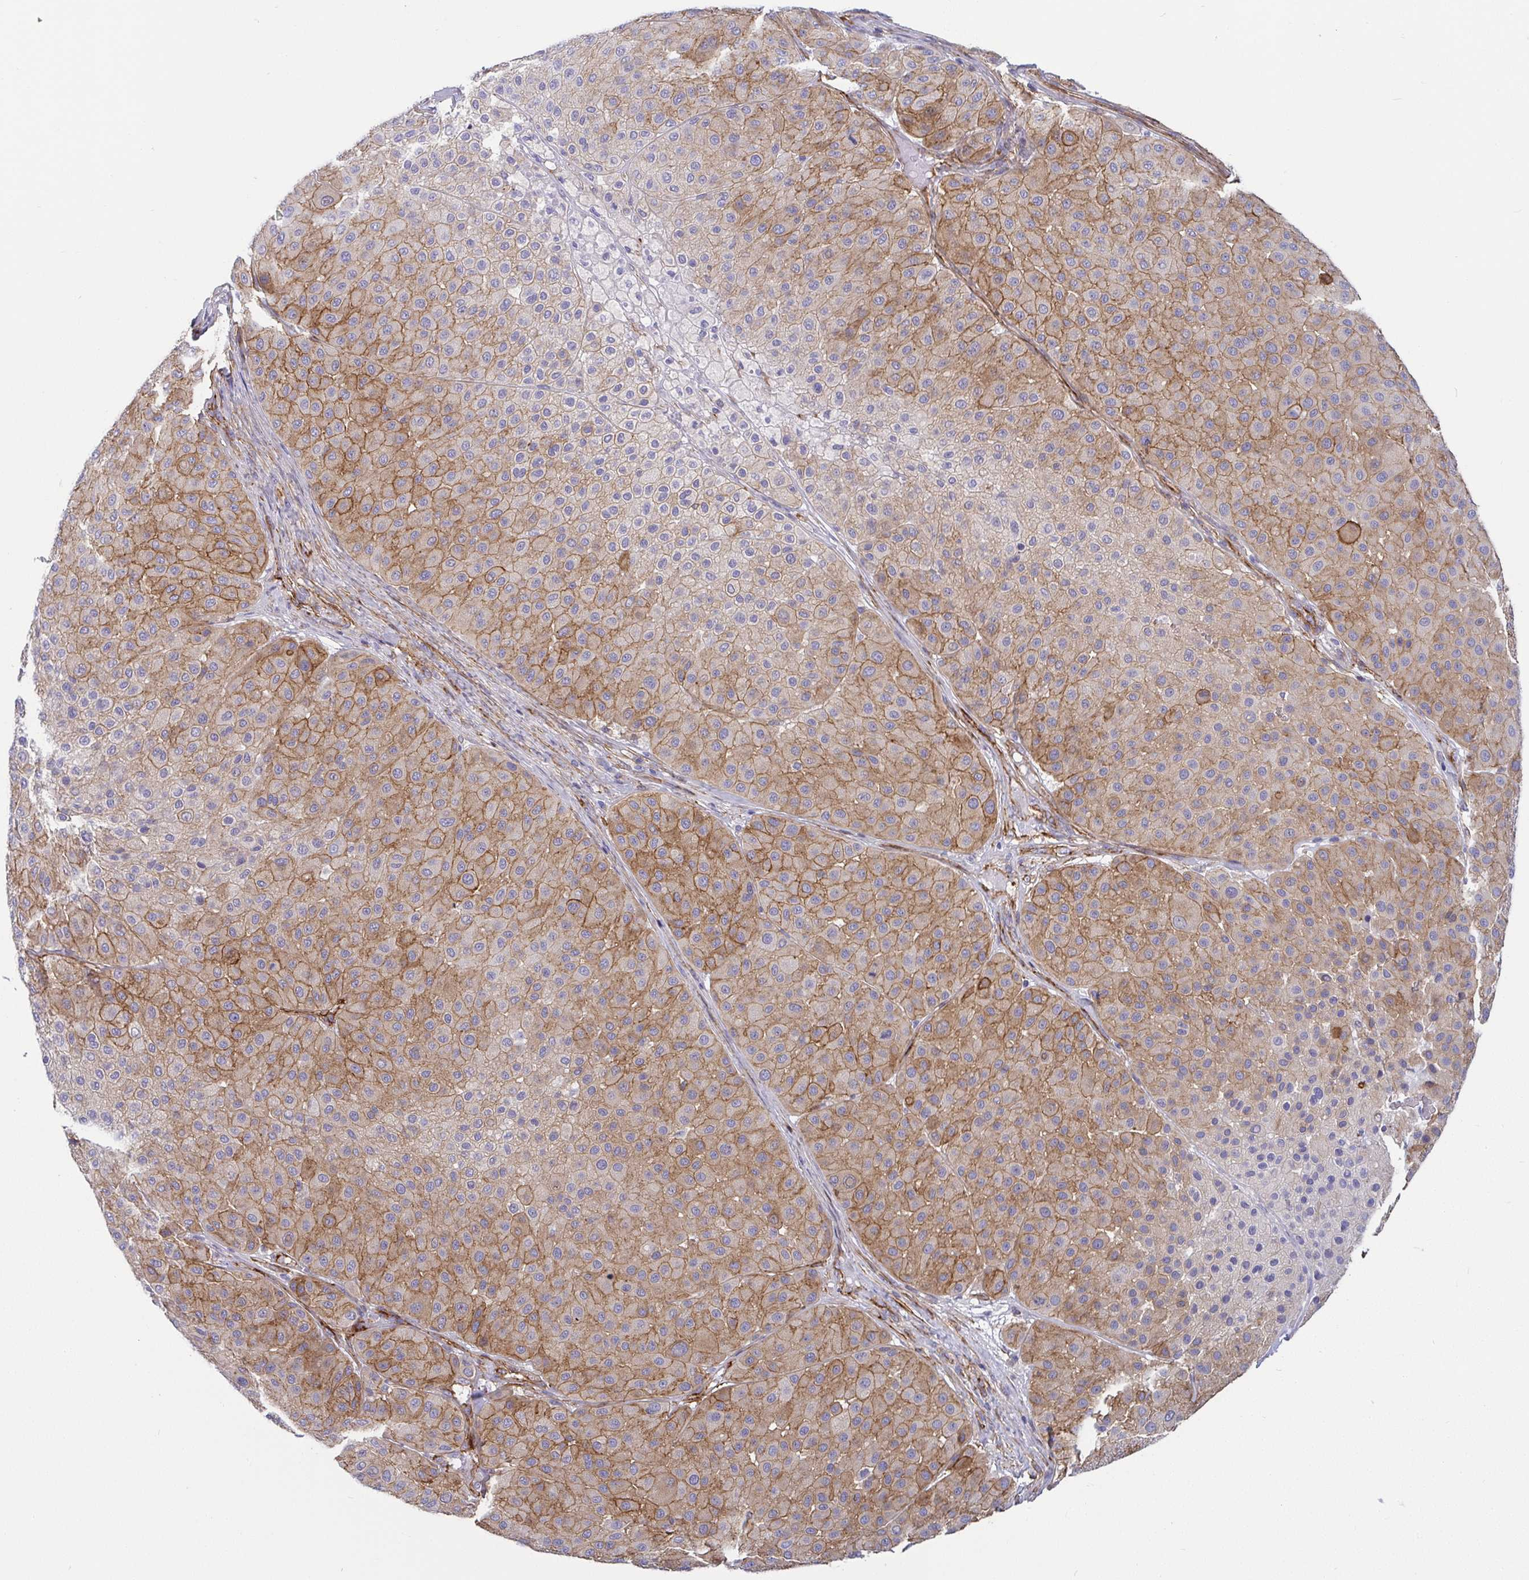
{"staining": {"intensity": "moderate", "quantity": ">75%", "location": "cytoplasmic/membranous"}, "tissue": "melanoma", "cell_type": "Tumor cells", "image_type": "cancer", "snomed": [{"axis": "morphology", "description": "Malignant melanoma, Metastatic site"}, {"axis": "topography", "description": "Smooth muscle"}], "caption": "A medium amount of moderate cytoplasmic/membranous positivity is appreciated in approximately >75% of tumor cells in melanoma tissue.", "gene": "LIMA1", "patient": {"sex": "male", "age": 41}}